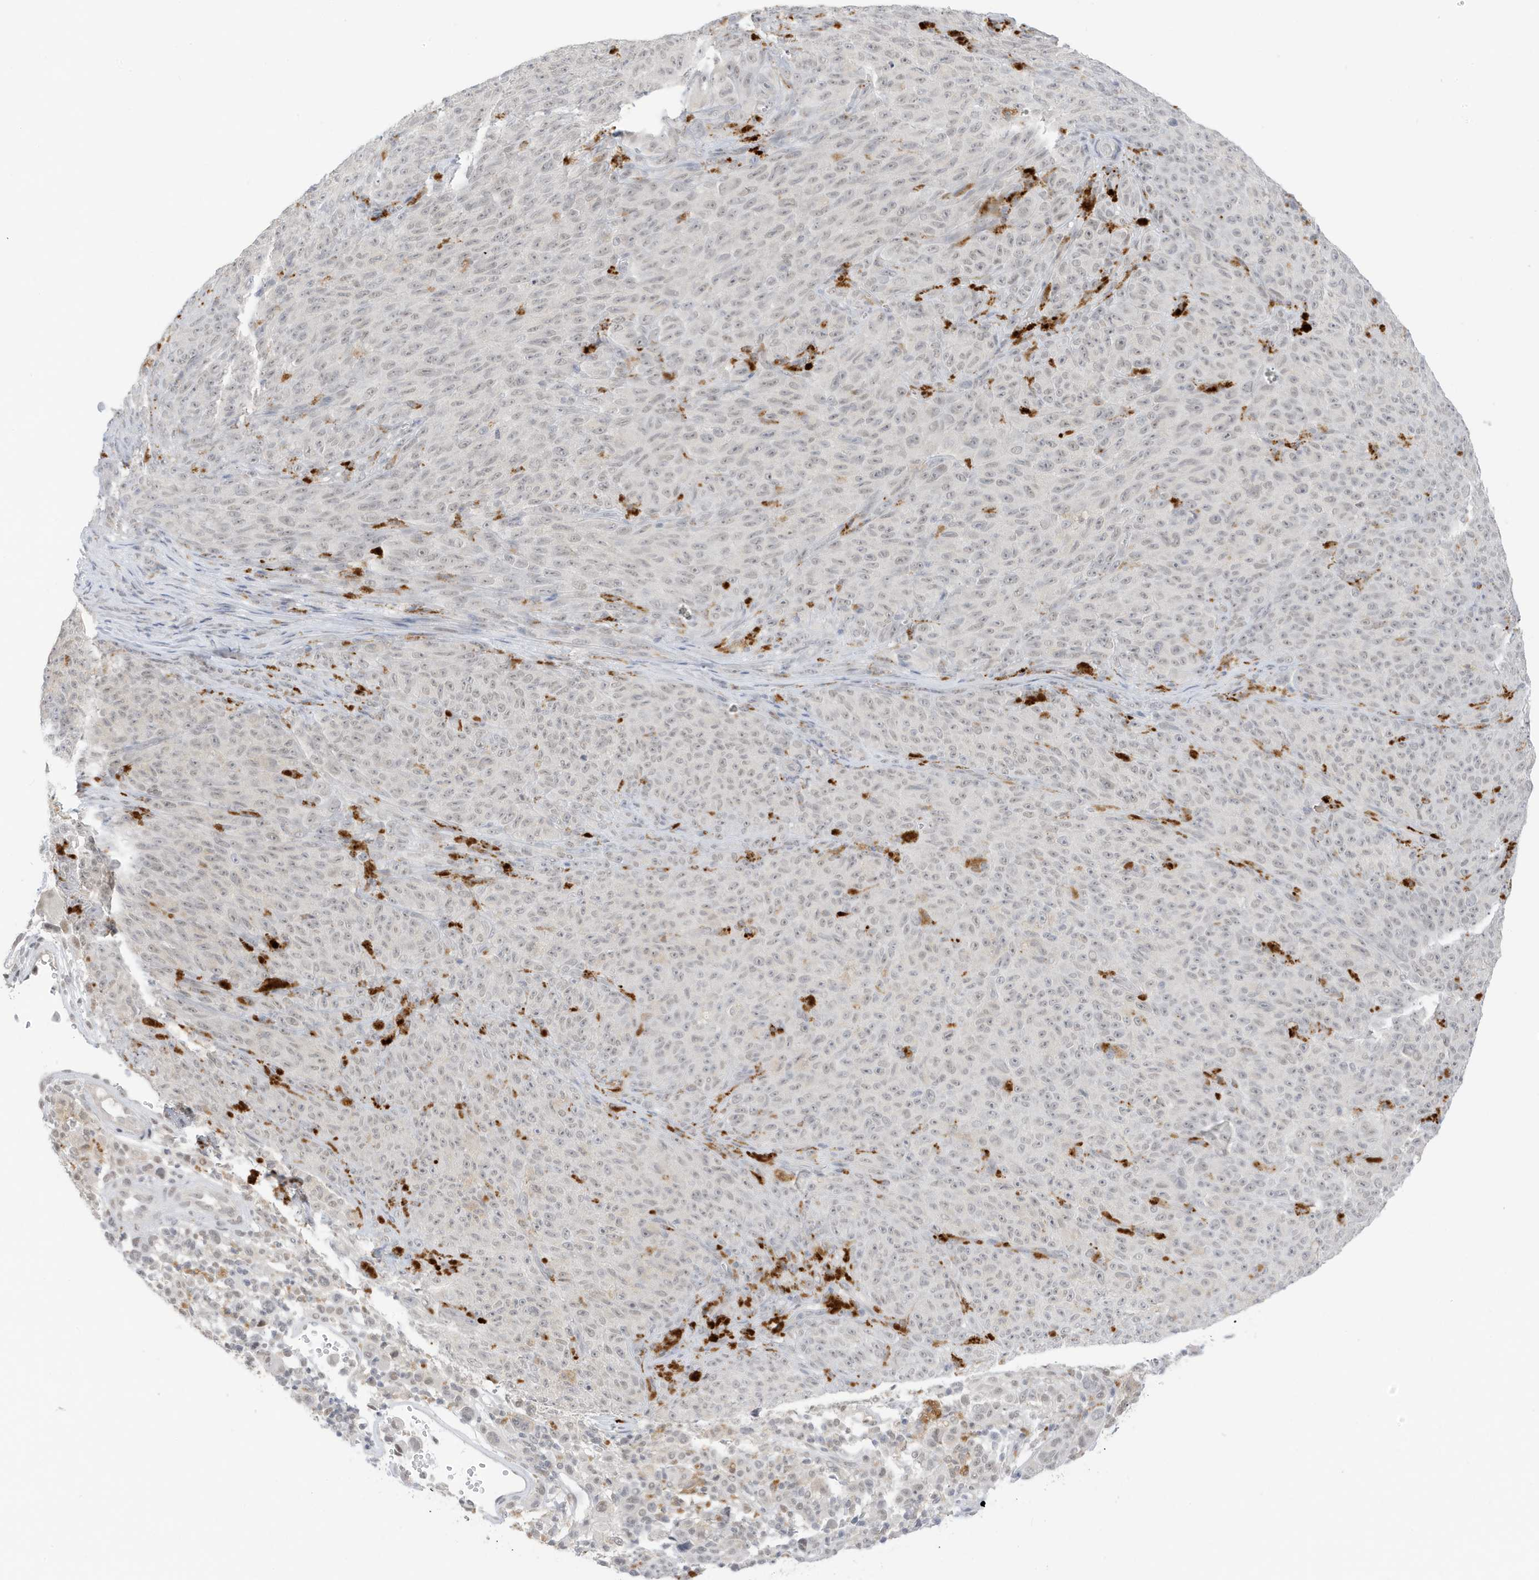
{"staining": {"intensity": "negative", "quantity": "none", "location": "none"}, "tissue": "melanoma", "cell_type": "Tumor cells", "image_type": "cancer", "snomed": [{"axis": "morphology", "description": "Malignant melanoma, NOS"}, {"axis": "topography", "description": "Skin"}], "caption": "Malignant melanoma was stained to show a protein in brown. There is no significant expression in tumor cells.", "gene": "MSL3", "patient": {"sex": "female", "age": 82}}